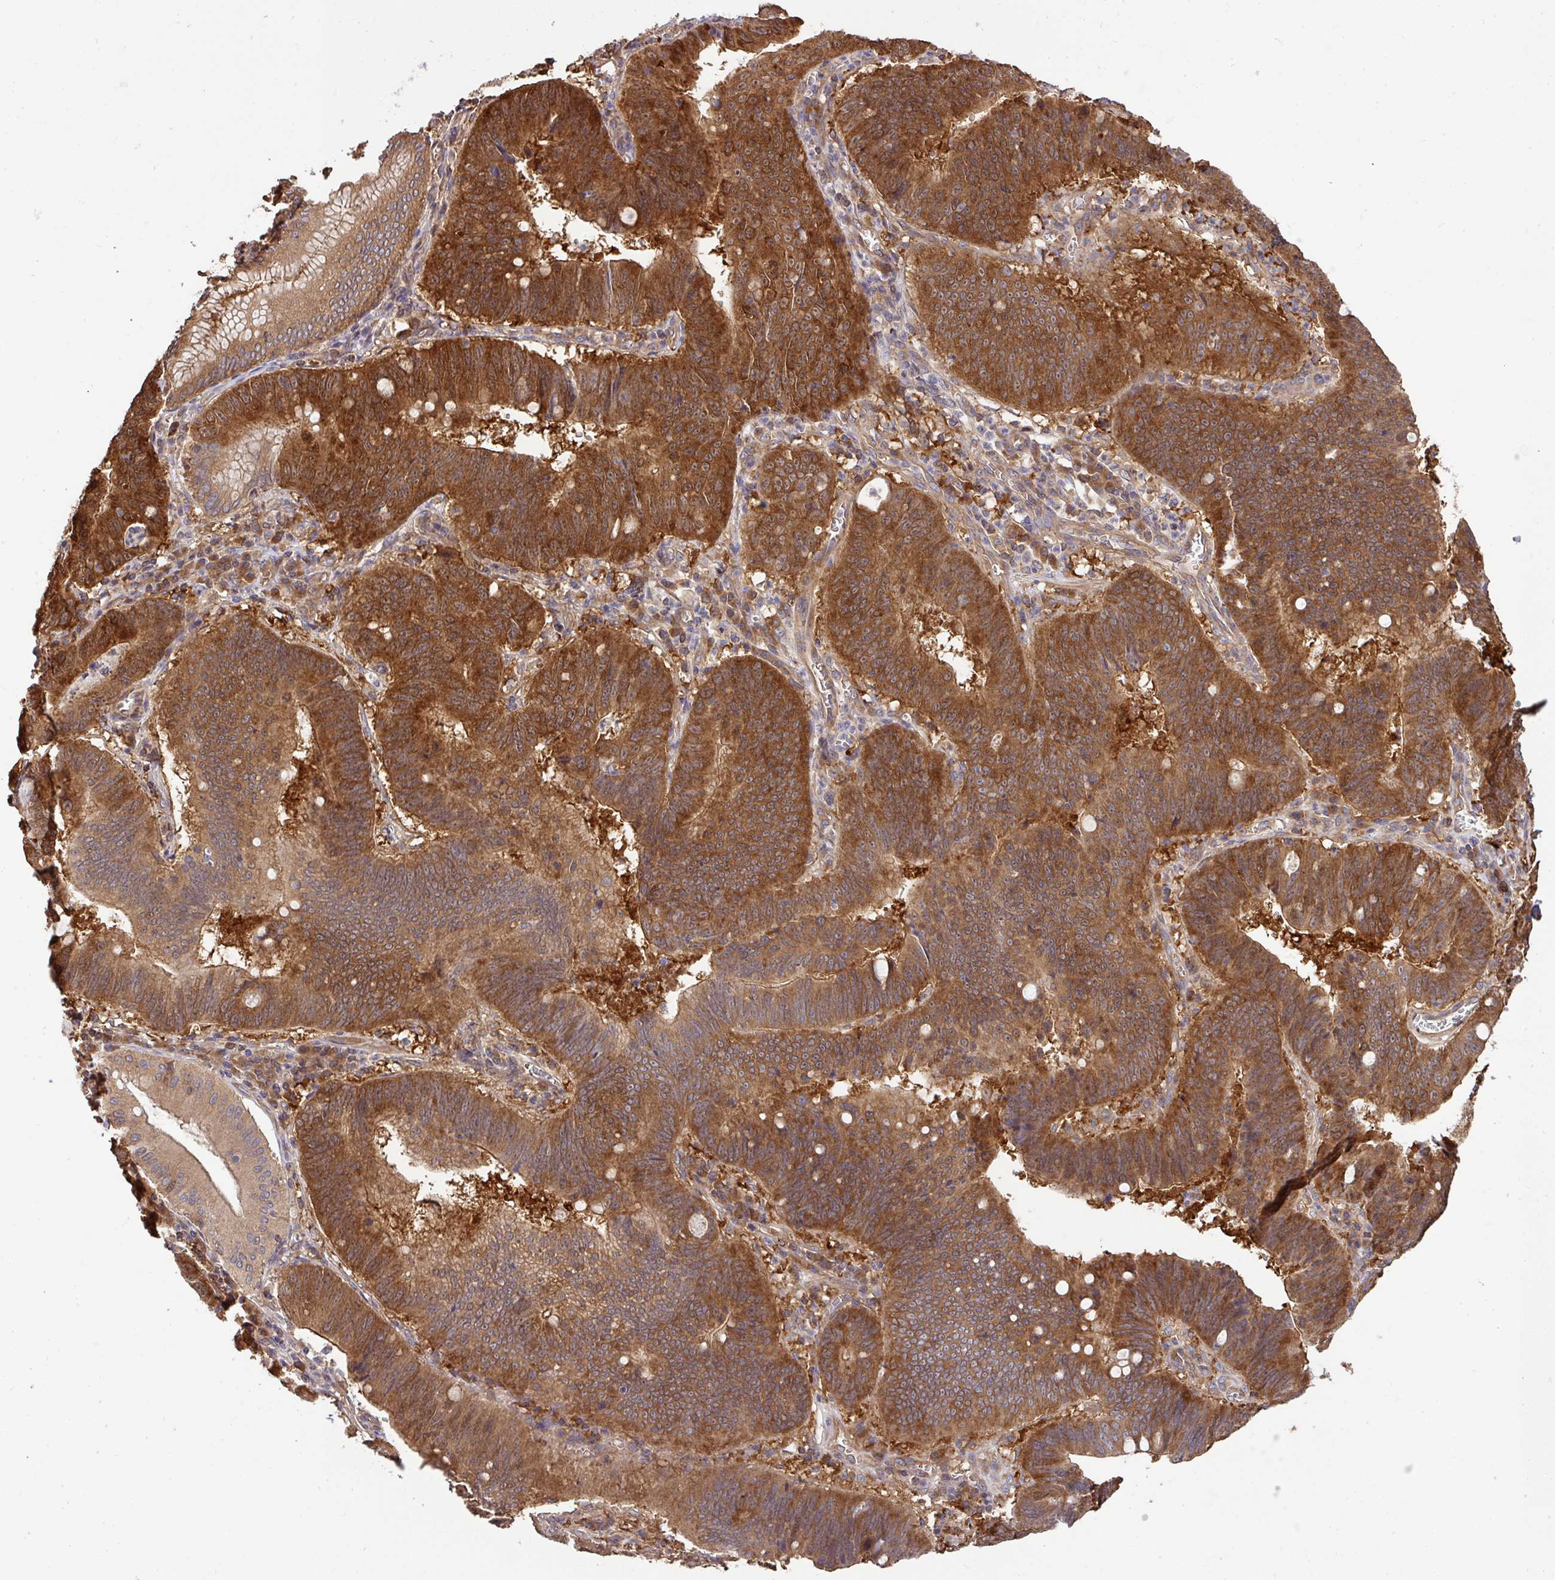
{"staining": {"intensity": "strong", "quantity": ">75%", "location": "cytoplasmic/membranous,nuclear"}, "tissue": "stomach cancer", "cell_type": "Tumor cells", "image_type": "cancer", "snomed": [{"axis": "morphology", "description": "Adenocarcinoma, NOS"}, {"axis": "topography", "description": "Stomach"}], "caption": "There is high levels of strong cytoplasmic/membranous and nuclear positivity in tumor cells of stomach adenocarcinoma, as demonstrated by immunohistochemical staining (brown color).", "gene": "GSPT1", "patient": {"sex": "male", "age": 59}}